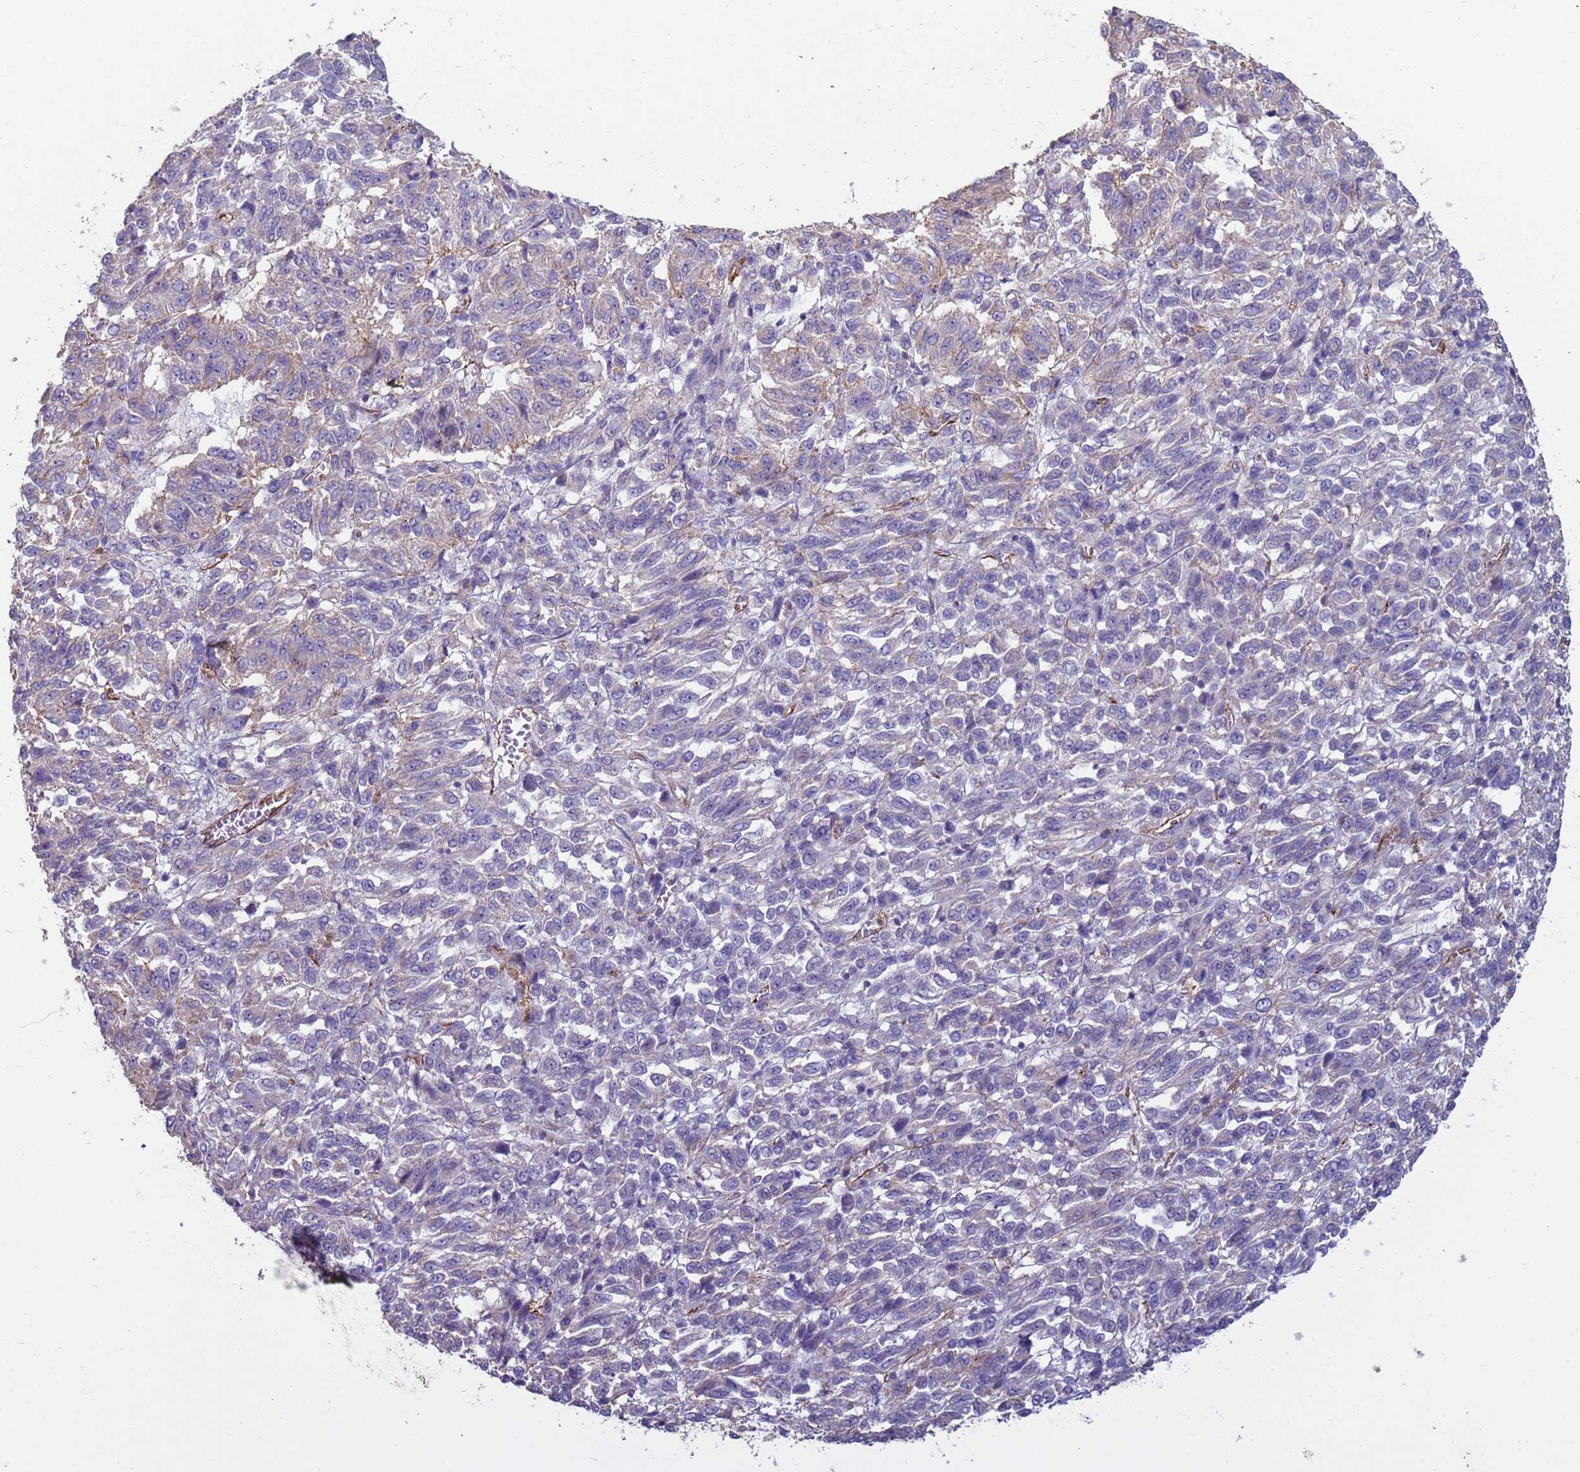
{"staining": {"intensity": "weak", "quantity": "<25%", "location": "cytoplasmic/membranous"}, "tissue": "melanoma", "cell_type": "Tumor cells", "image_type": "cancer", "snomed": [{"axis": "morphology", "description": "Malignant melanoma, Metastatic site"}, {"axis": "topography", "description": "Lung"}], "caption": "Melanoma was stained to show a protein in brown. There is no significant staining in tumor cells. Nuclei are stained in blue.", "gene": "GASK1A", "patient": {"sex": "male", "age": 64}}